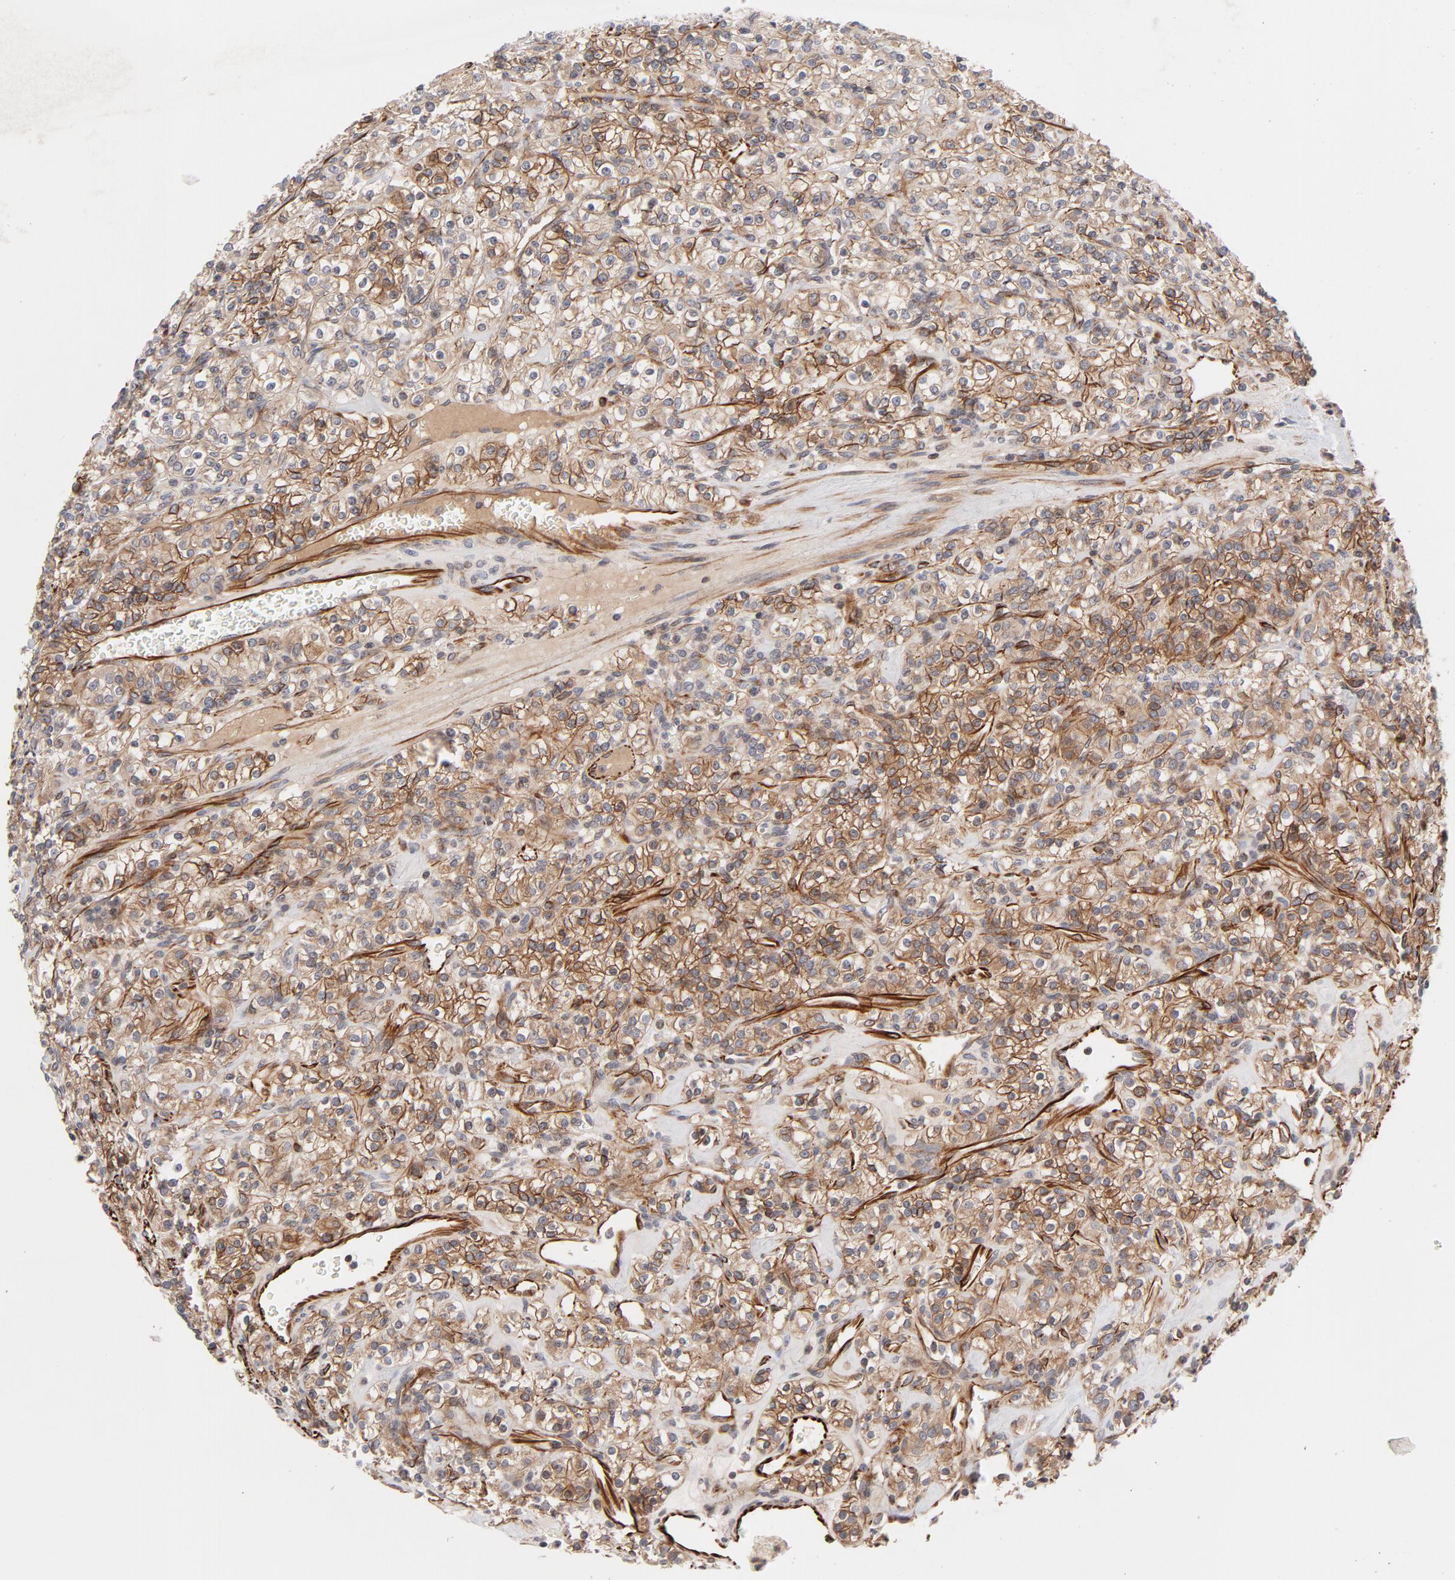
{"staining": {"intensity": "moderate", "quantity": ">75%", "location": "cytoplasmic/membranous"}, "tissue": "renal cancer", "cell_type": "Tumor cells", "image_type": "cancer", "snomed": [{"axis": "morphology", "description": "Adenocarcinoma, NOS"}, {"axis": "topography", "description": "Kidney"}], "caption": "Moderate cytoplasmic/membranous protein staining is seen in about >75% of tumor cells in renal cancer.", "gene": "DNAAF2", "patient": {"sex": "male", "age": 77}}